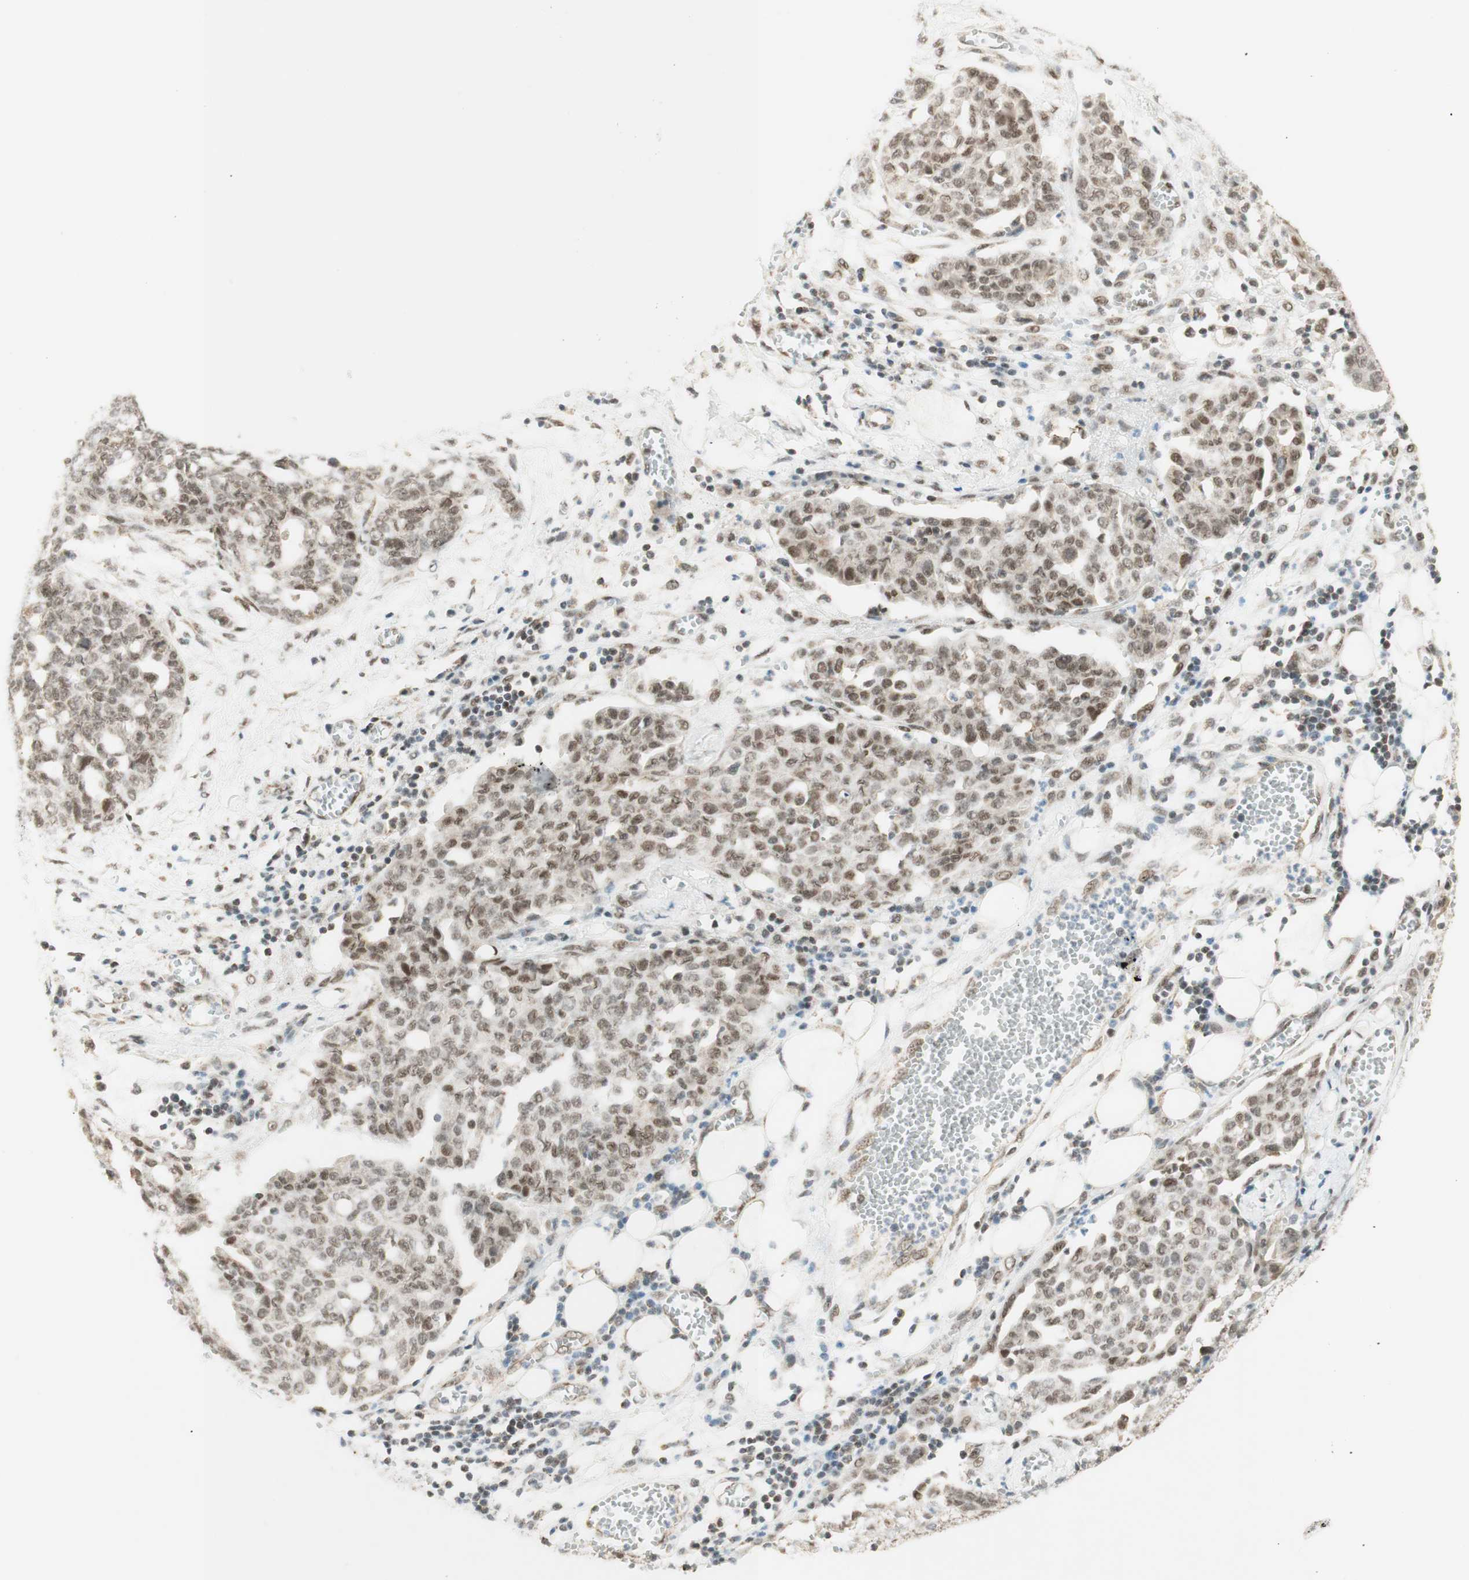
{"staining": {"intensity": "moderate", "quantity": "25%-75%", "location": "nuclear"}, "tissue": "ovarian cancer", "cell_type": "Tumor cells", "image_type": "cancer", "snomed": [{"axis": "morphology", "description": "Cystadenocarcinoma, serous, NOS"}, {"axis": "topography", "description": "Soft tissue"}, {"axis": "topography", "description": "Ovary"}], "caption": "Serous cystadenocarcinoma (ovarian) stained for a protein (brown) exhibits moderate nuclear positive positivity in approximately 25%-75% of tumor cells.", "gene": "ZNF782", "patient": {"sex": "female", "age": 57}}